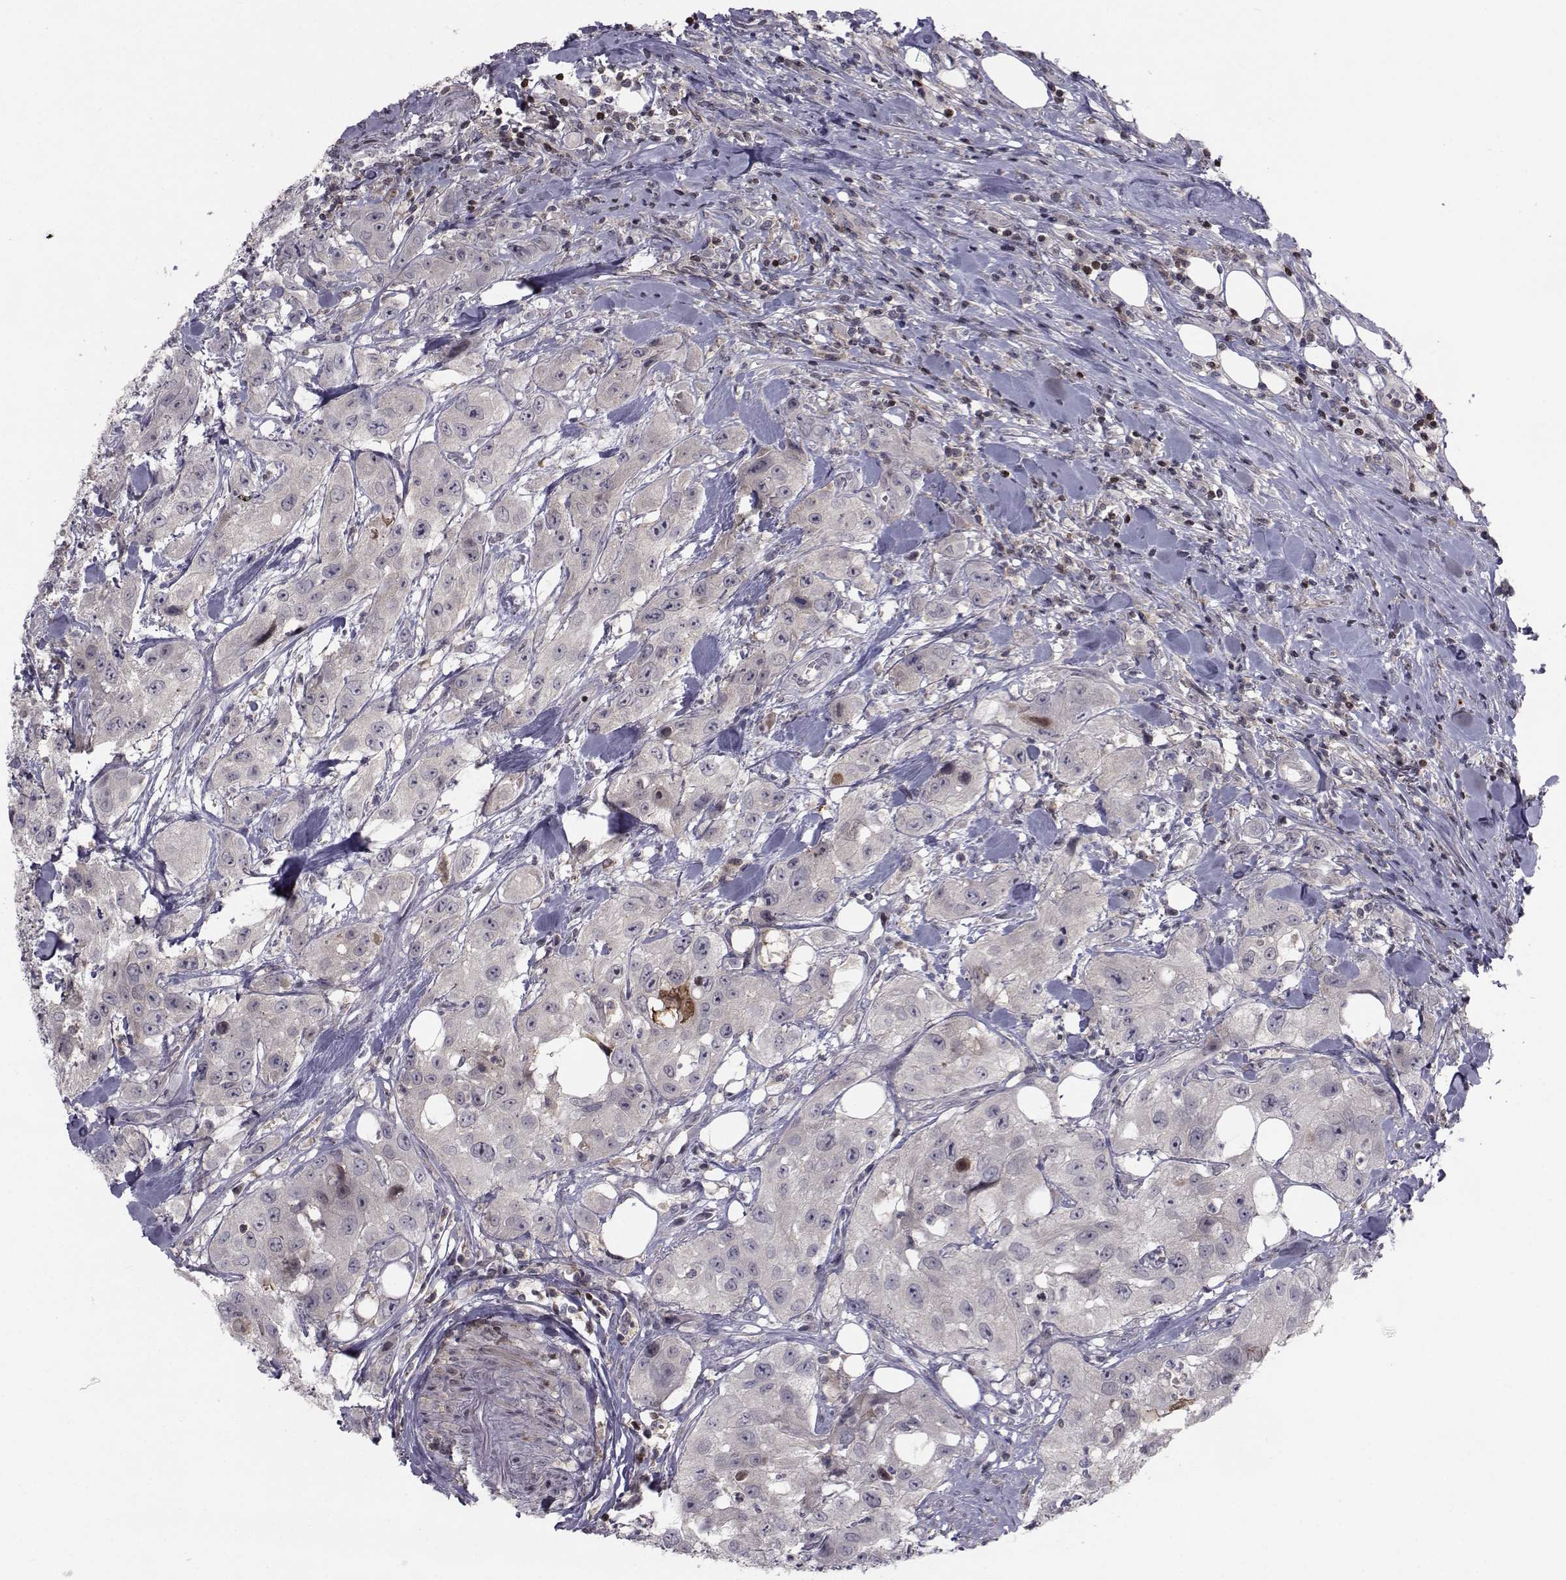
{"staining": {"intensity": "negative", "quantity": "none", "location": "none"}, "tissue": "urothelial cancer", "cell_type": "Tumor cells", "image_type": "cancer", "snomed": [{"axis": "morphology", "description": "Urothelial carcinoma, High grade"}, {"axis": "topography", "description": "Urinary bladder"}], "caption": "Human urothelial cancer stained for a protein using immunohistochemistry displays no positivity in tumor cells.", "gene": "PCP4L1", "patient": {"sex": "male", "age": 79}}